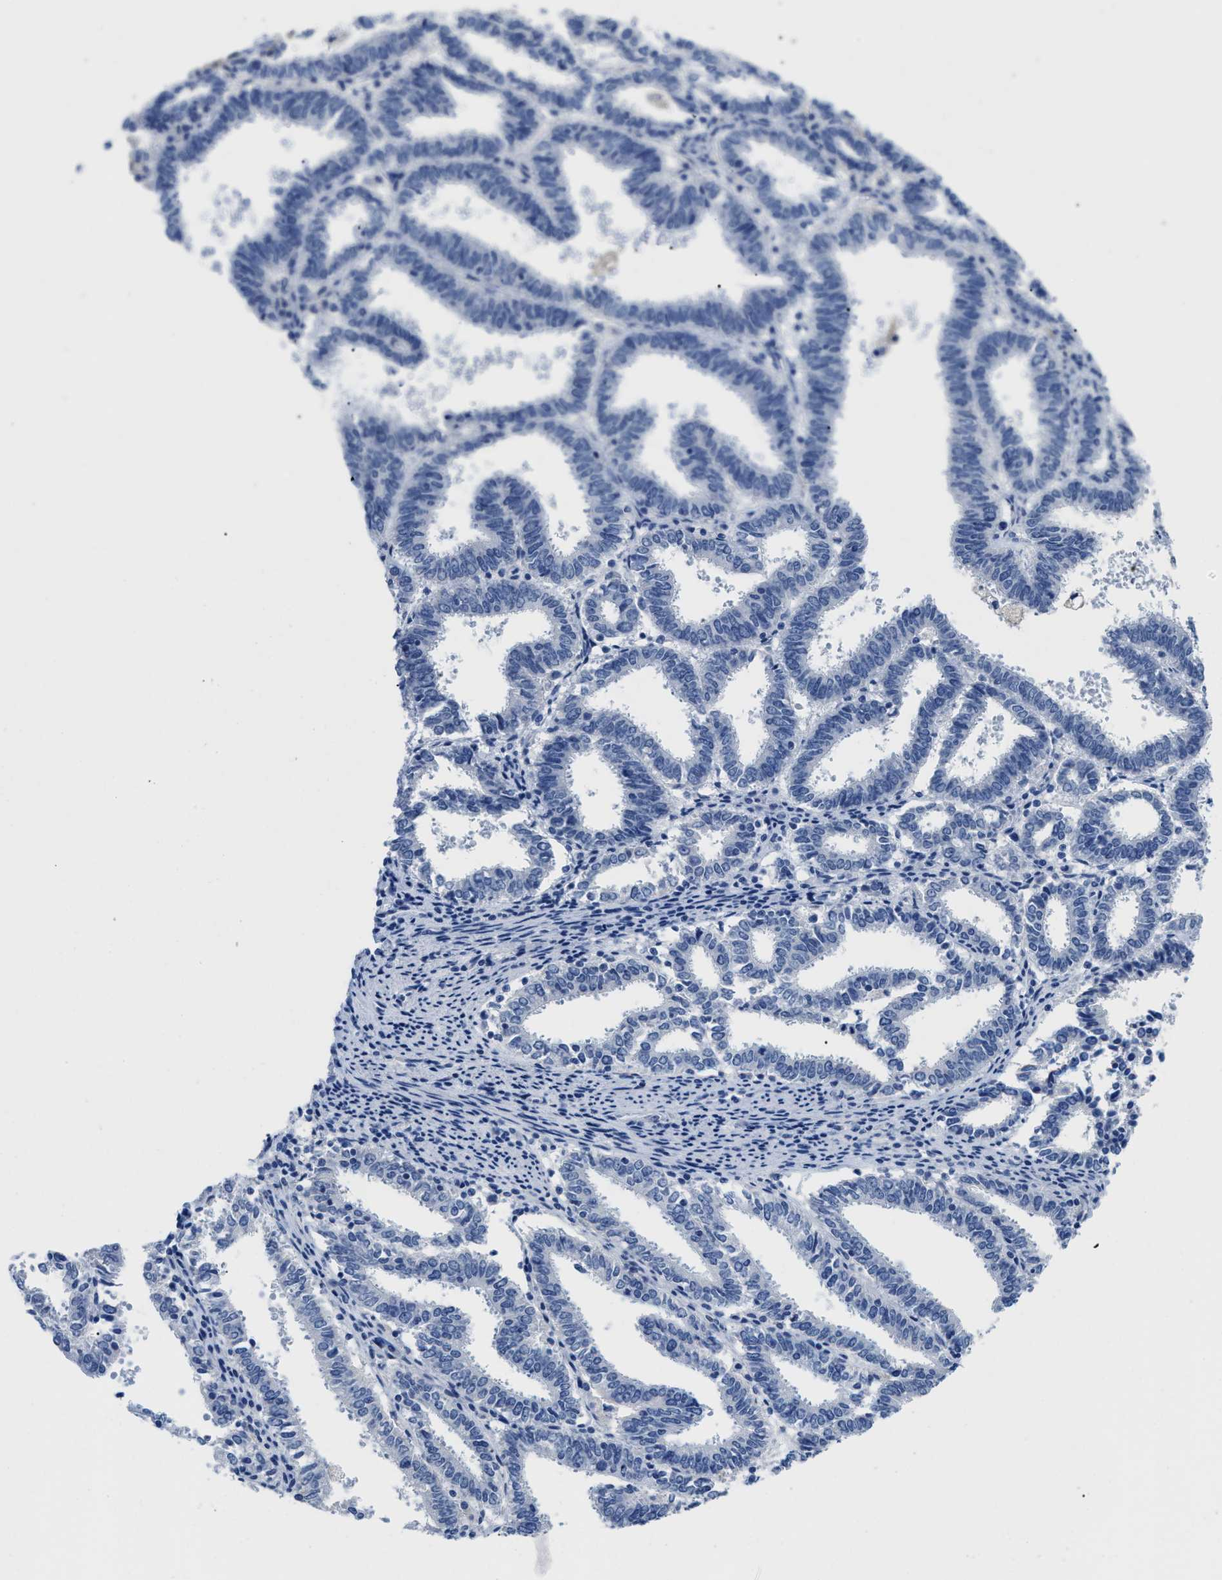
{"staining": {"intensity": "negative", "quantity": "none", "location": "none"}, "tissue": "endometrial cancer", "cell_type": "Tumor cells", "image_type": "cancer", "snomed": [{"axis": "morphology", "description": "Adenocarcinoma, NOS"}, {"axis": "topography", "description": "Uterus"}], "caption": "Immunohistochemical staining of endometrial cancer reveals no significant positivity in tumor cells.", "gene": "CR1", "patient": {"sex": "female", "age": 83}}